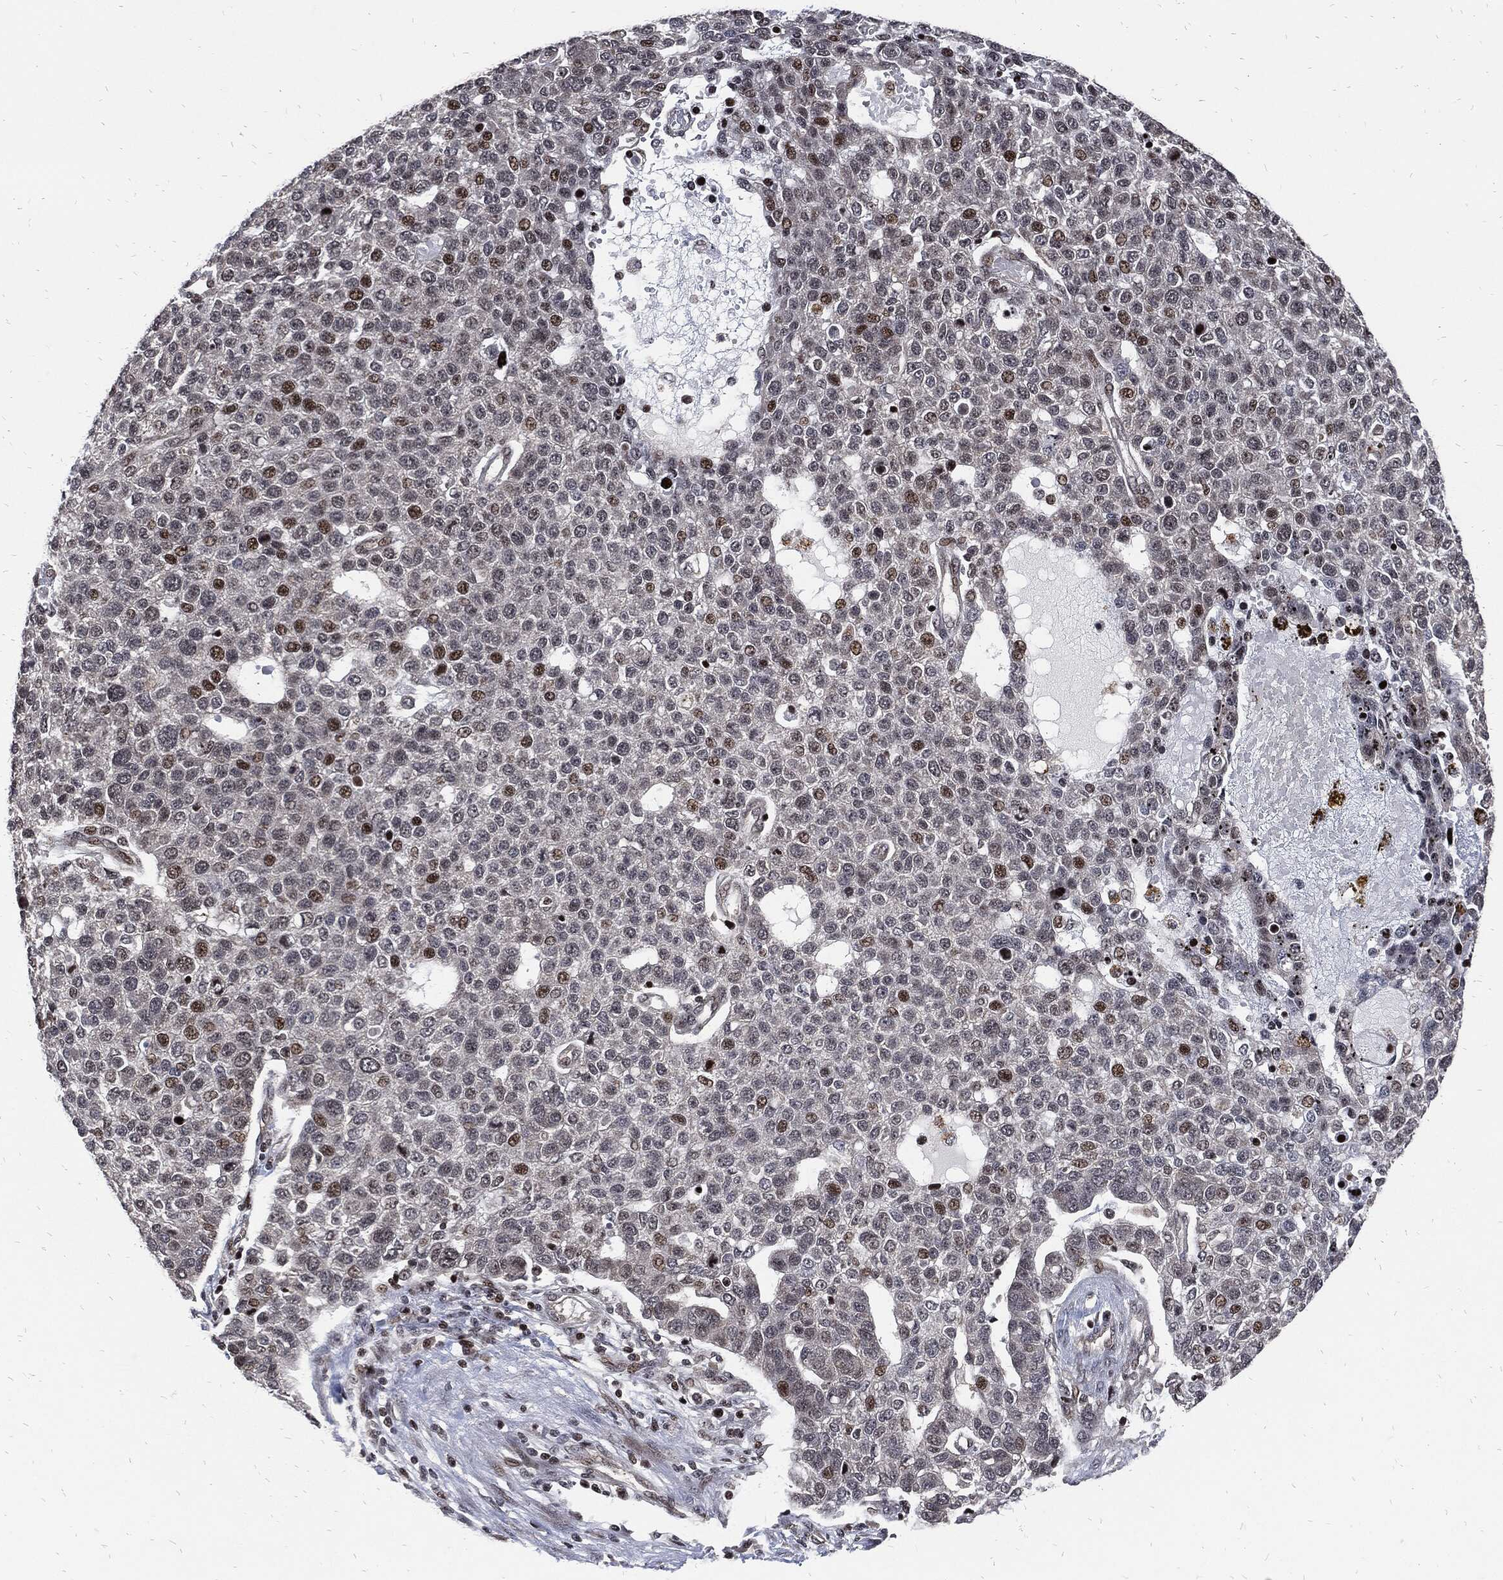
{"staining": {"intensity": "moderate", "quantity": "<25%", "location": "cytoplasmic/membranous"}, "tissue": "pancreatic cancer", "cell_type": "Tumor cells", "image_type": "cancer", "snomed": [{"axis": "morphology", "description": "Adenocarcinoma, NOS"}, {"axis": "topography", "description": "Pancreas"}], "caption": "Tumor cells reveal low levels of moderate cytoplasmic/membranous positivity in about <25% of cells in pancreatic adenocarcinoma. The protein is shown in brown color, while the nuclei are stained blue.", "gene": "ZNF775", "patient": {"sex": "female", "age": 61}}